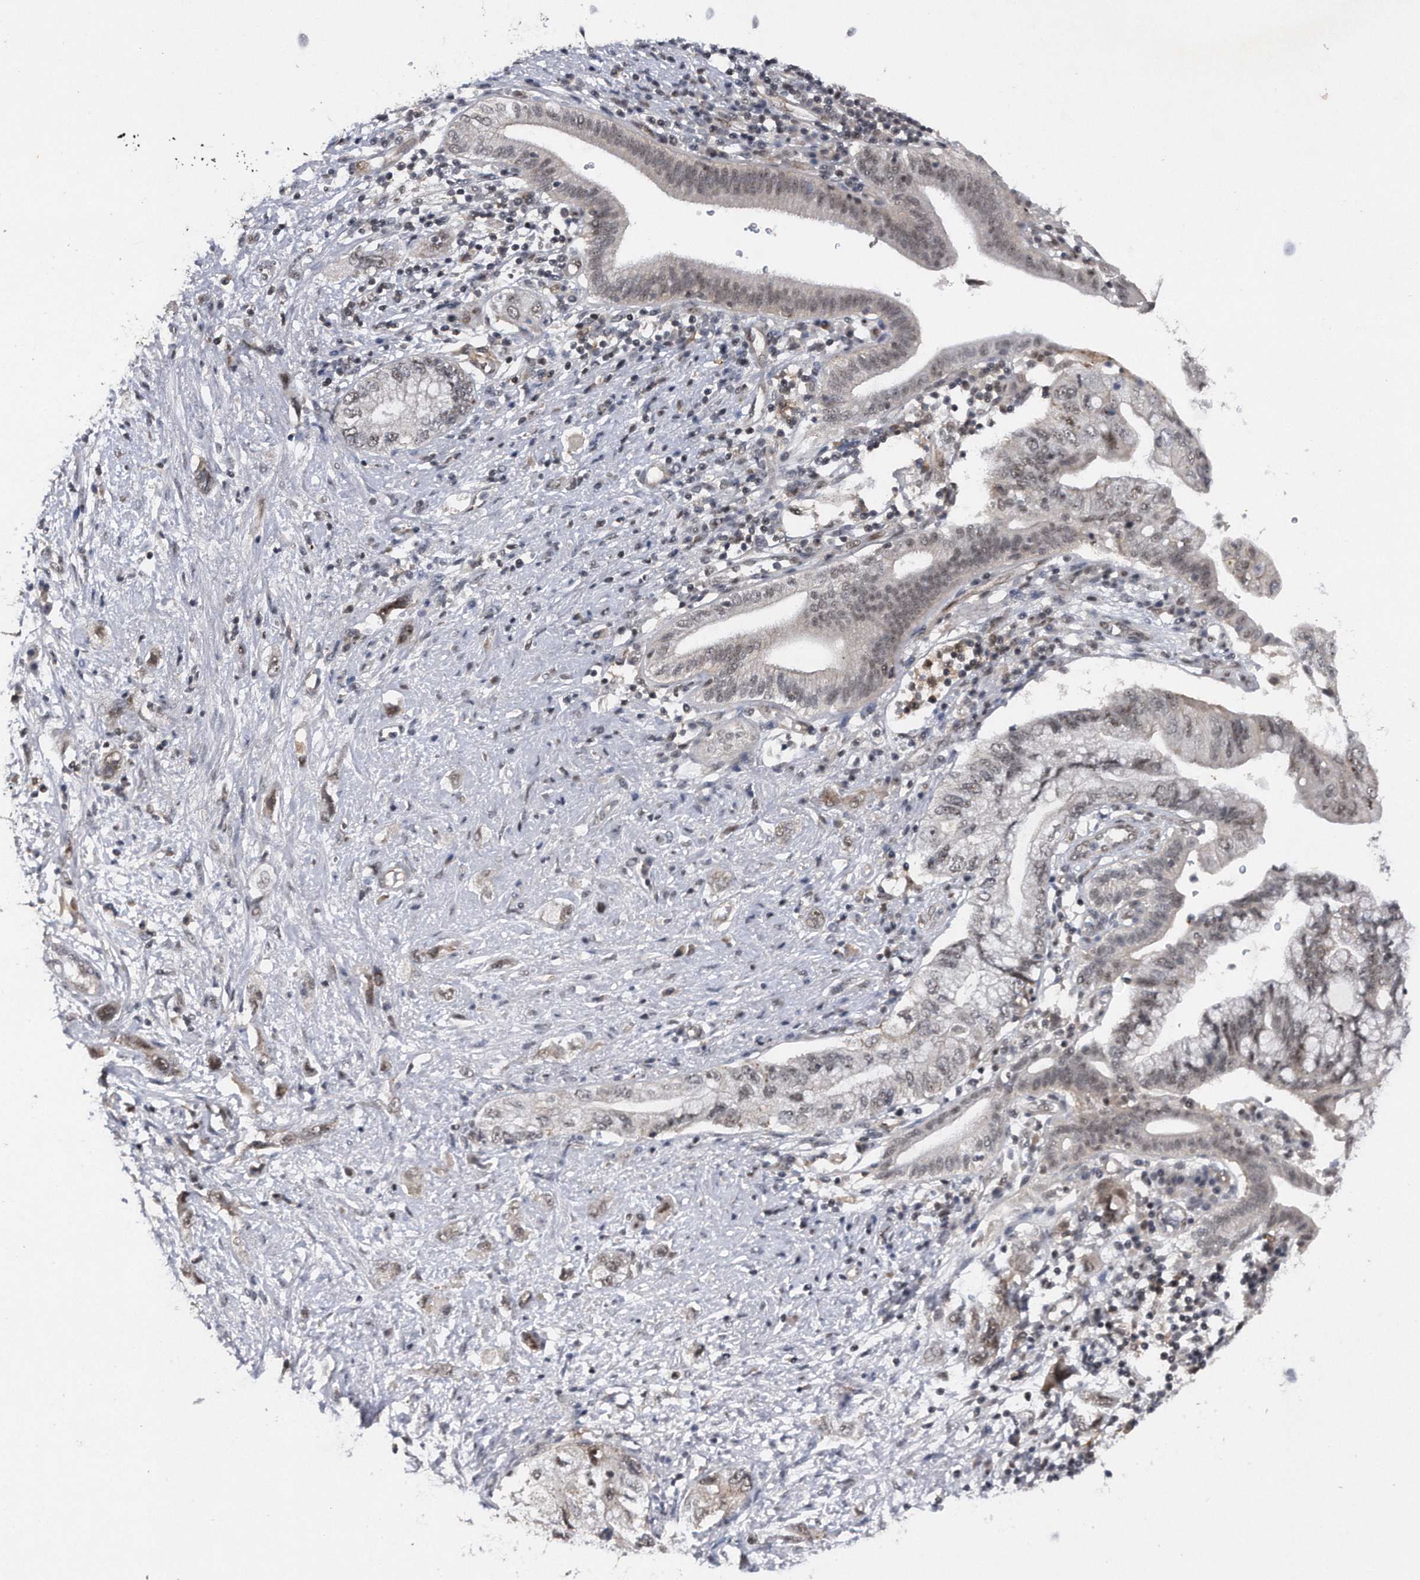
{"staining": {"intensity": "weak", "quantity": "25%-75%", "location": "nuclear"}, "tissue": "pancreatic cancer", "cell_type": "Tumor cells", "image_type": "cancer", "snomed": [{"axis": "morphology", "description": "Adenocarcinoma, NOS"}, {"axis": "topography", "description": "Pancreas"}], "caption": "The immunohistochemical stain highlights weak nuclear staining in tumor cells of pancreatic adenocarcinoma tissue.", "gene": "VIRMA", "patient": {"sex": "female", "age": 73}}